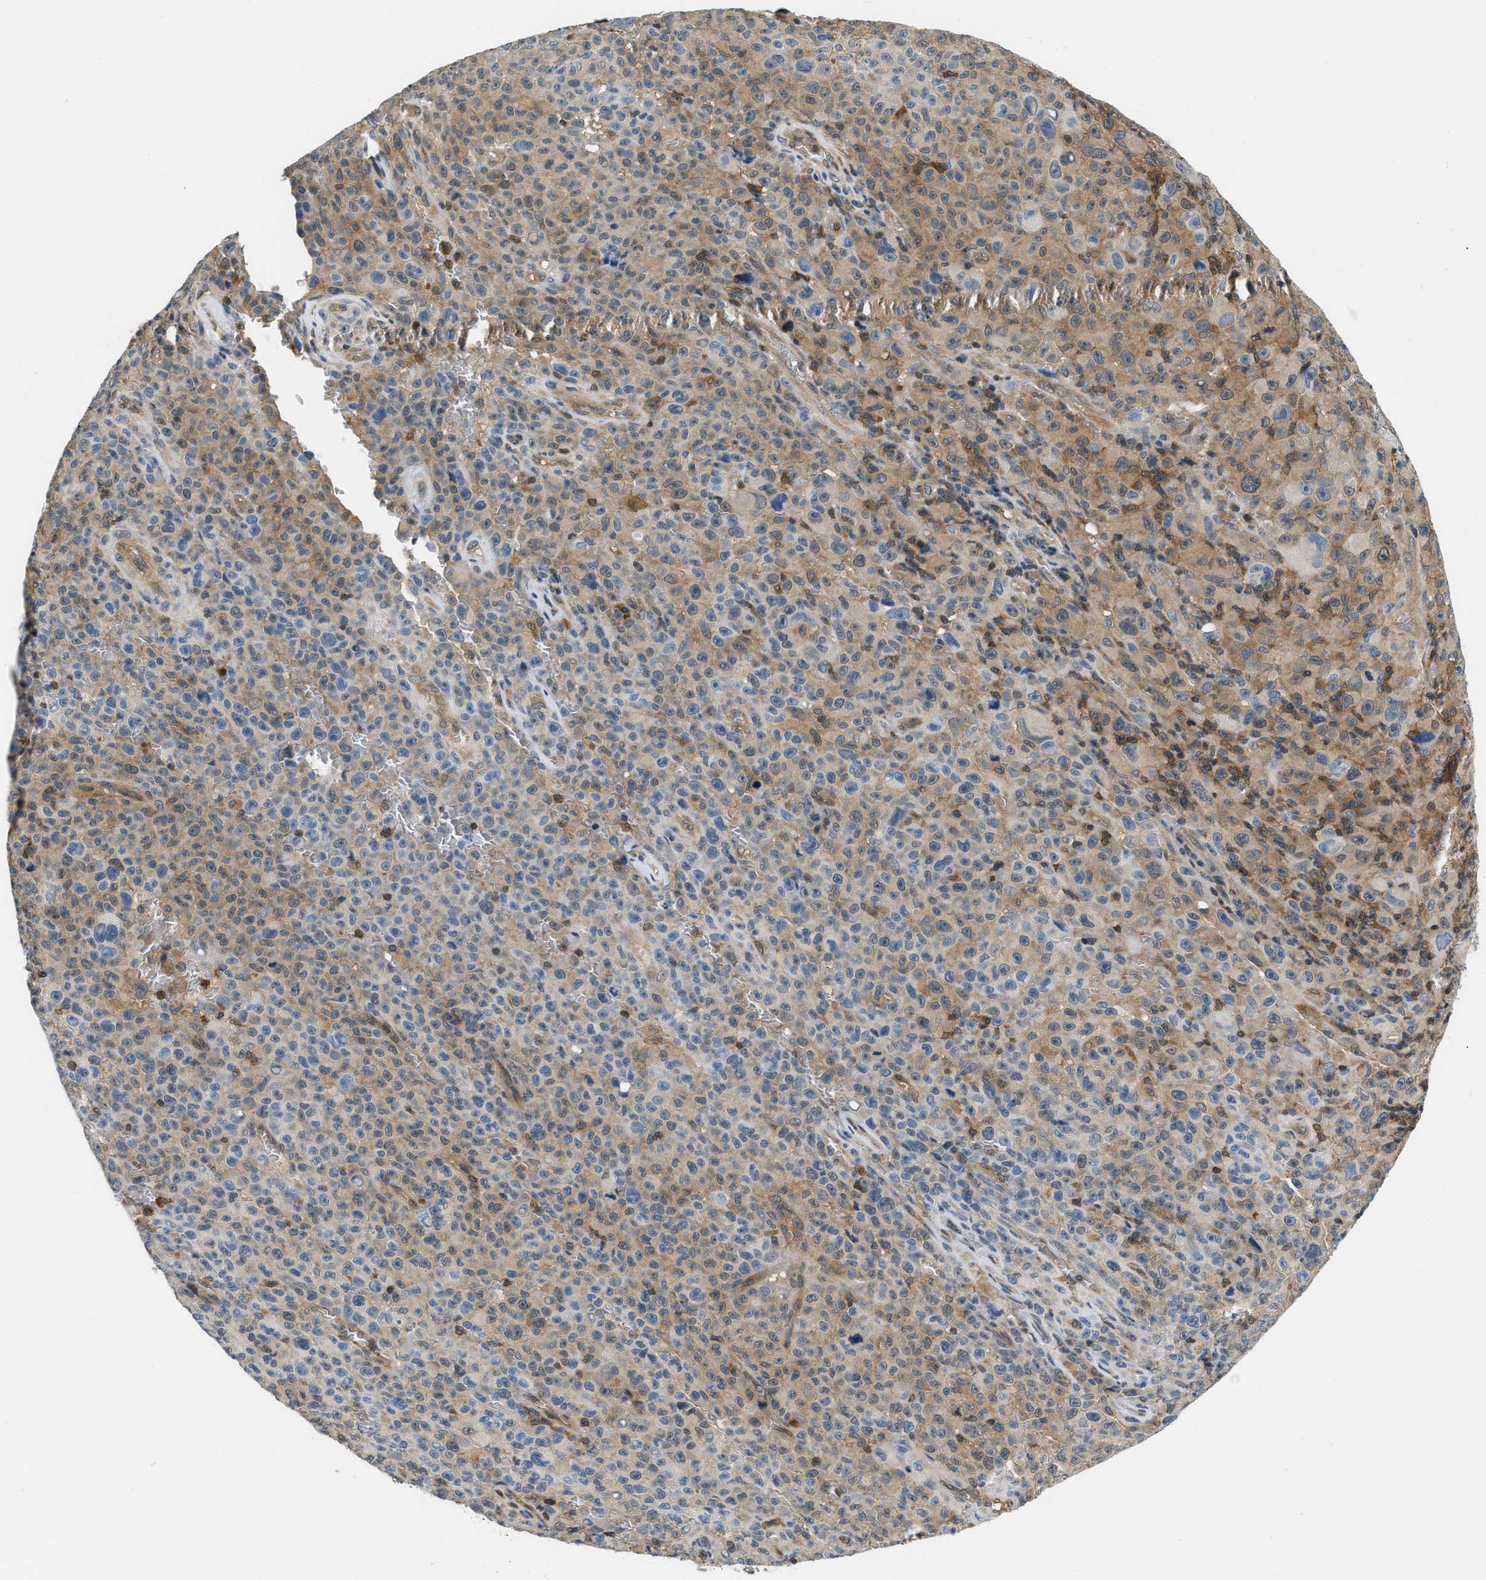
{"staining": {"intensity": "moderate", "quantity": "25%-75%", "location": "cytoplasmic/membranous"}, "tissue": "melanoma", "cell_type": "Tumor cells", "image_type": "cancer", "snomed": [{"axis": "morphology", "description": "Malignant melanoma, NOS"}, {"axis": "topography", "description": "Skin"}], "caption": "Tumor cells show medium levels of moderate cytoplasmic/membranous expression in about 25%-75% of cells in human melanoma.", "gene": "EIF4EBP2", "patient": {"sex": "female", "age": 82}}